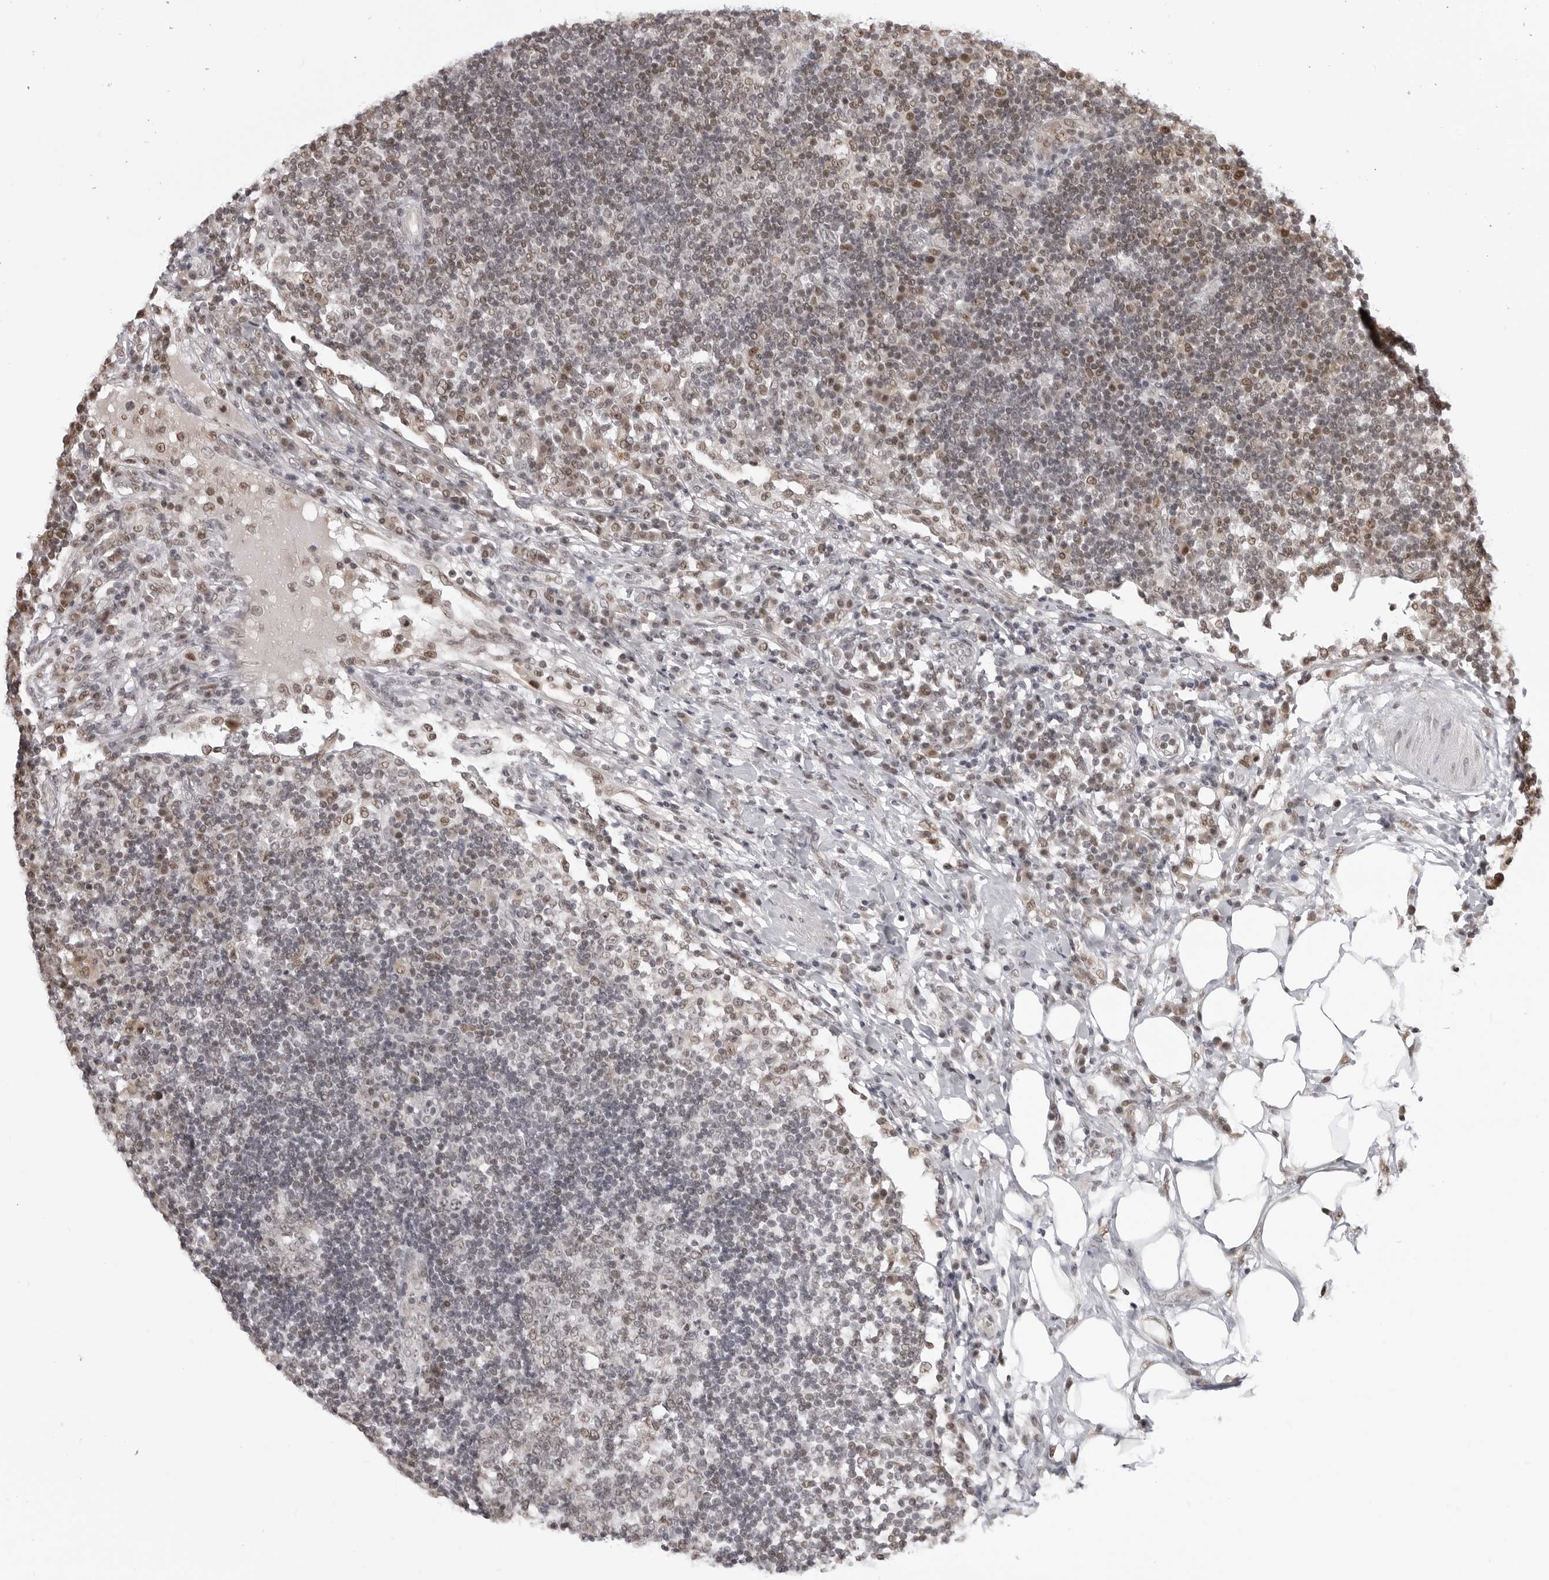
{"staining": {"intensity": "weak", "quantity": "25%-75%", "location": "nuclear"}, "tissue": "lymph node", "cell_type": "Germinal center cells", "image_type": "normal", "snomed": [{"axis": "morphology", "description": "Normal tissue, NOS"}, {"axis": "topography", "description": "Lymph node"}], "caption": "Weak nuclear positivity for a protein is appreciated in approximately 25%-75% of germinal center cells of benign lymph node using immunohistochemistry (IHC).", "gene": "PHF3", "patient": {"sex": "female", "age": 53}}